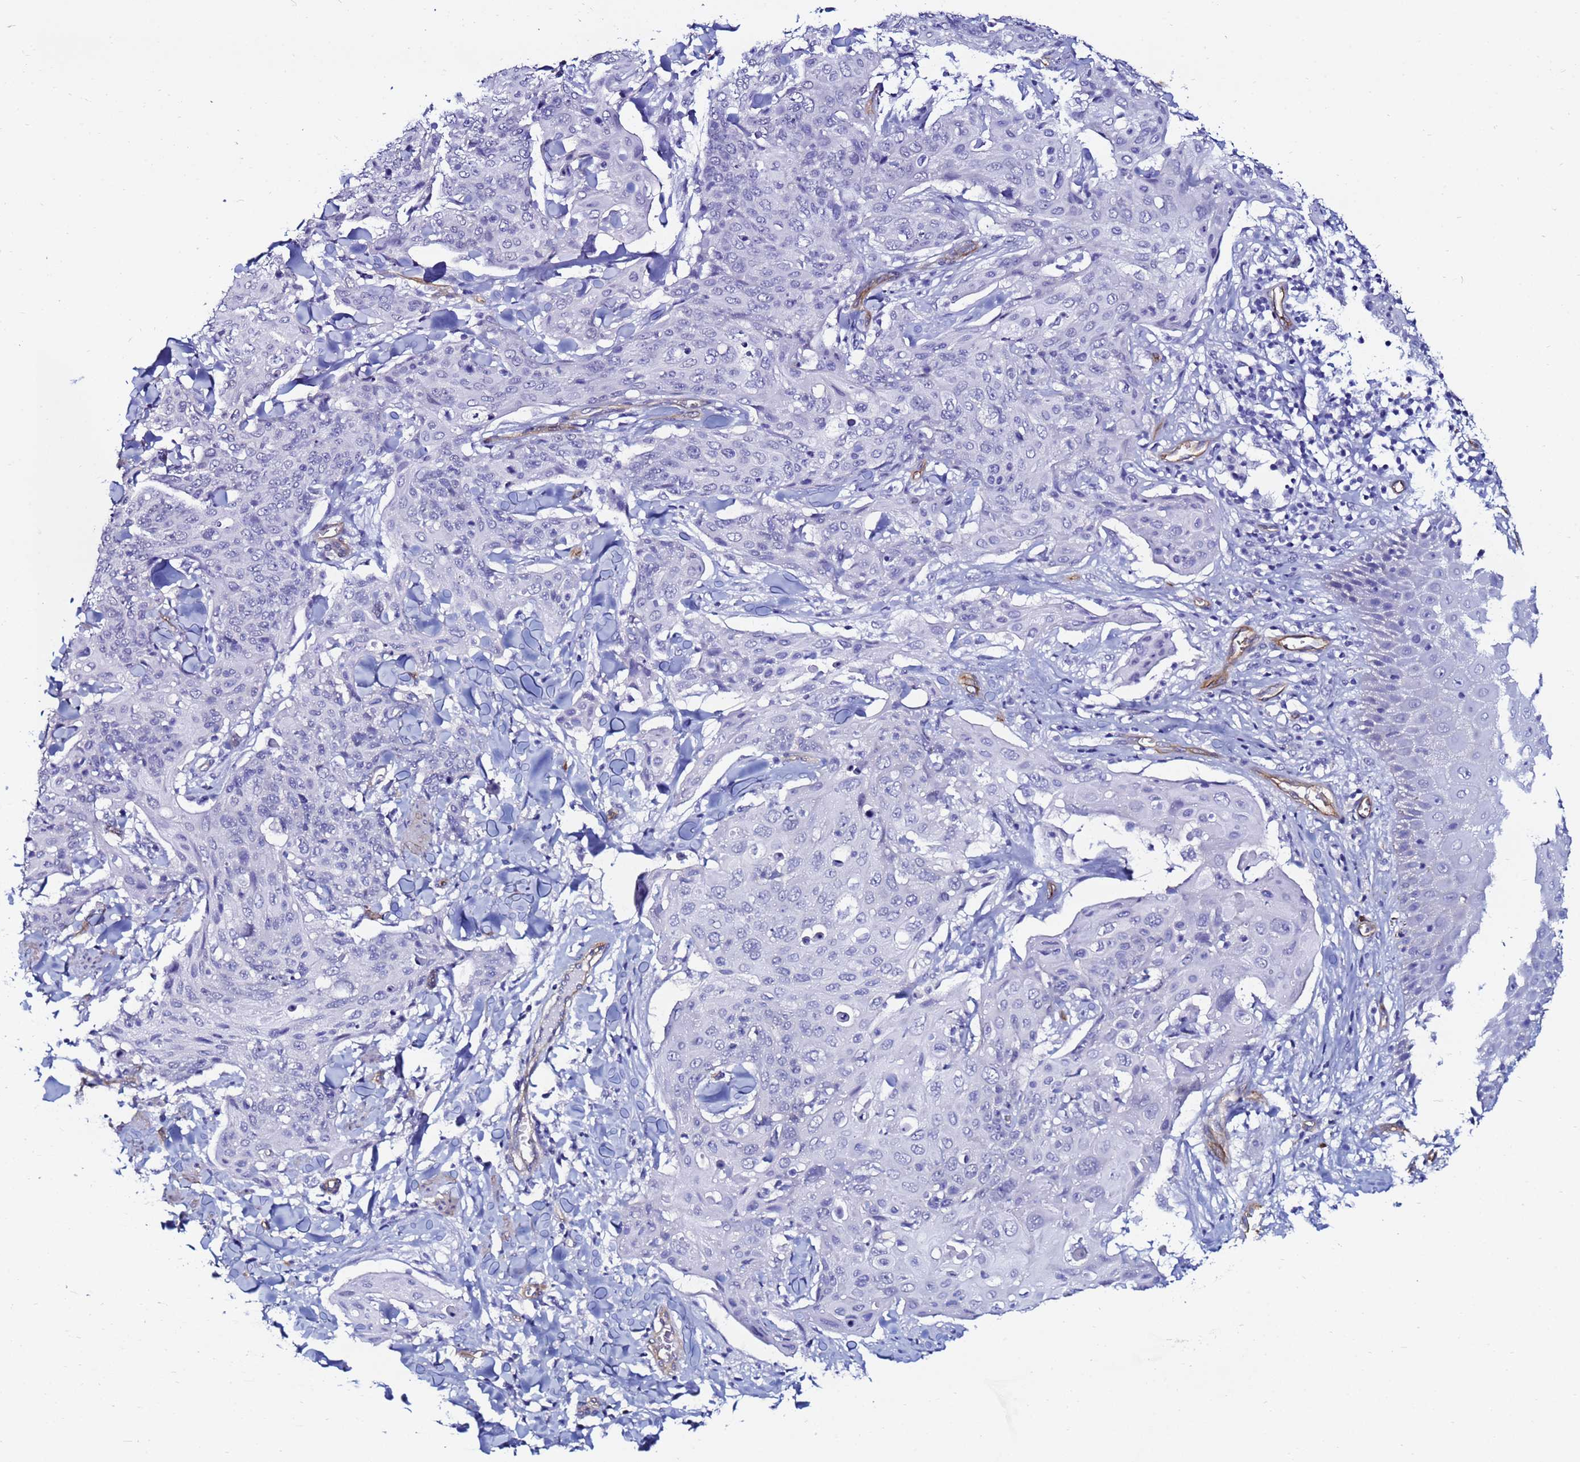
{"staining": {"intensity": "negative", "quantity": "none", "location": "none"}, "tissue": "skin cancer", "cell_type": "Tumor cells", "image_type": "cancer", "snomed": [{"axis": "morphology", "description": "Squamous cell carcinoma, NOS"}, {"axis": "topography", "description": "Skin"}, {"axis": "topography", "description": "Vulva"}], "caption": "Immunohistochemical staining of squamous cell carcinoma (skin) demonstrates no significant positivity in tumor cells.", "gene": "DEFB104A", "patient": {"sex": "female", "age": 85}}